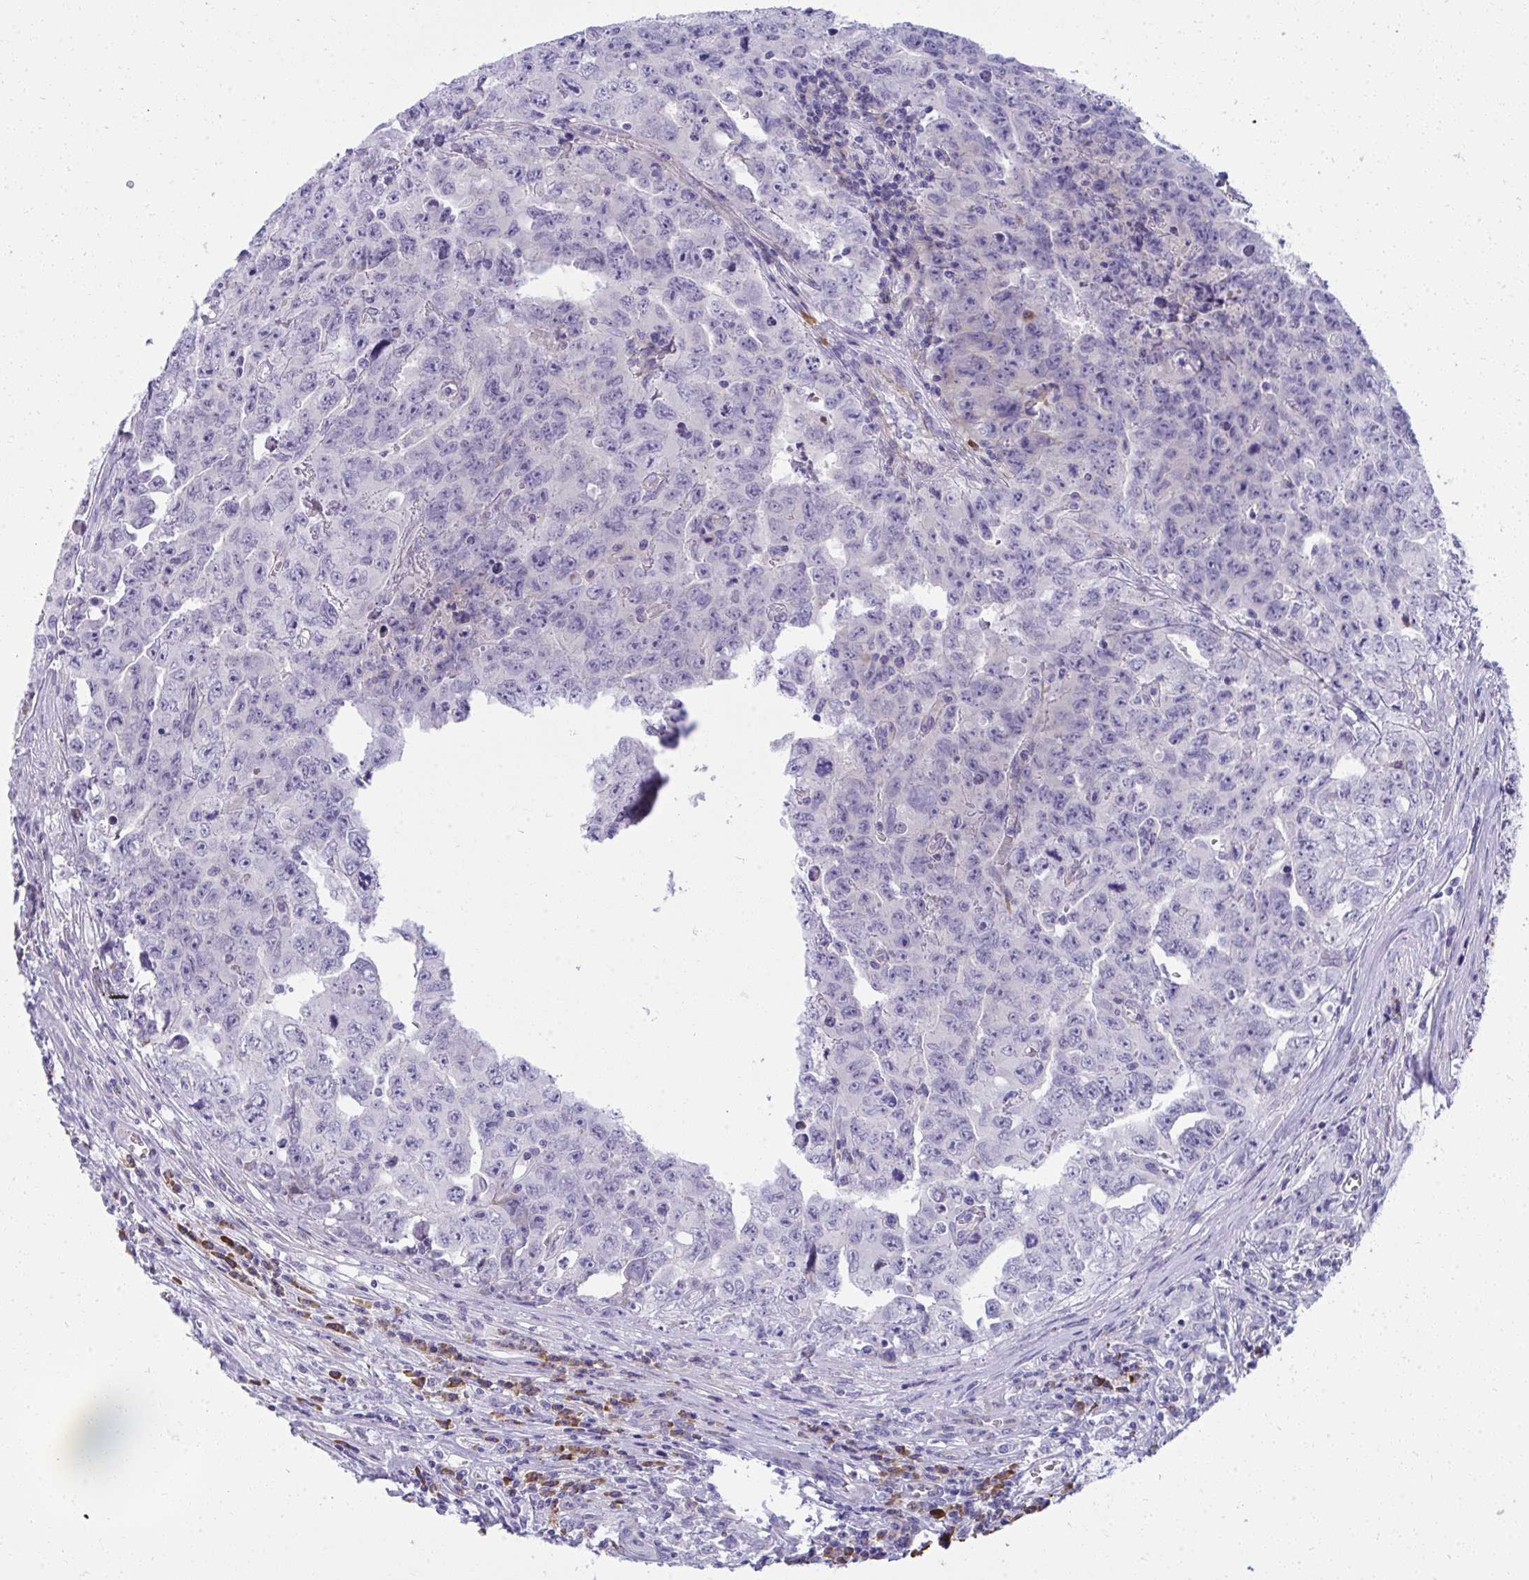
{"staining": {"intensity": "negative", "quantity": "none", "location": "none"}, "tissue": "testis cancer", "cell_type": "Tumor cells", "image_type": "cancer", "snomed": [{"axis": "morphology", "description": "Carcinoma, Embryonal, NOS"}, {"axis": "topography", "description": "Testis"}], "caption": "The IHC photomicrograph has no significant staining in tumor cells of testis cancer (embryonal carcinoma) tissue.", "gene": "PUS7L", "patient": {"sex": "male", "age": 24}}